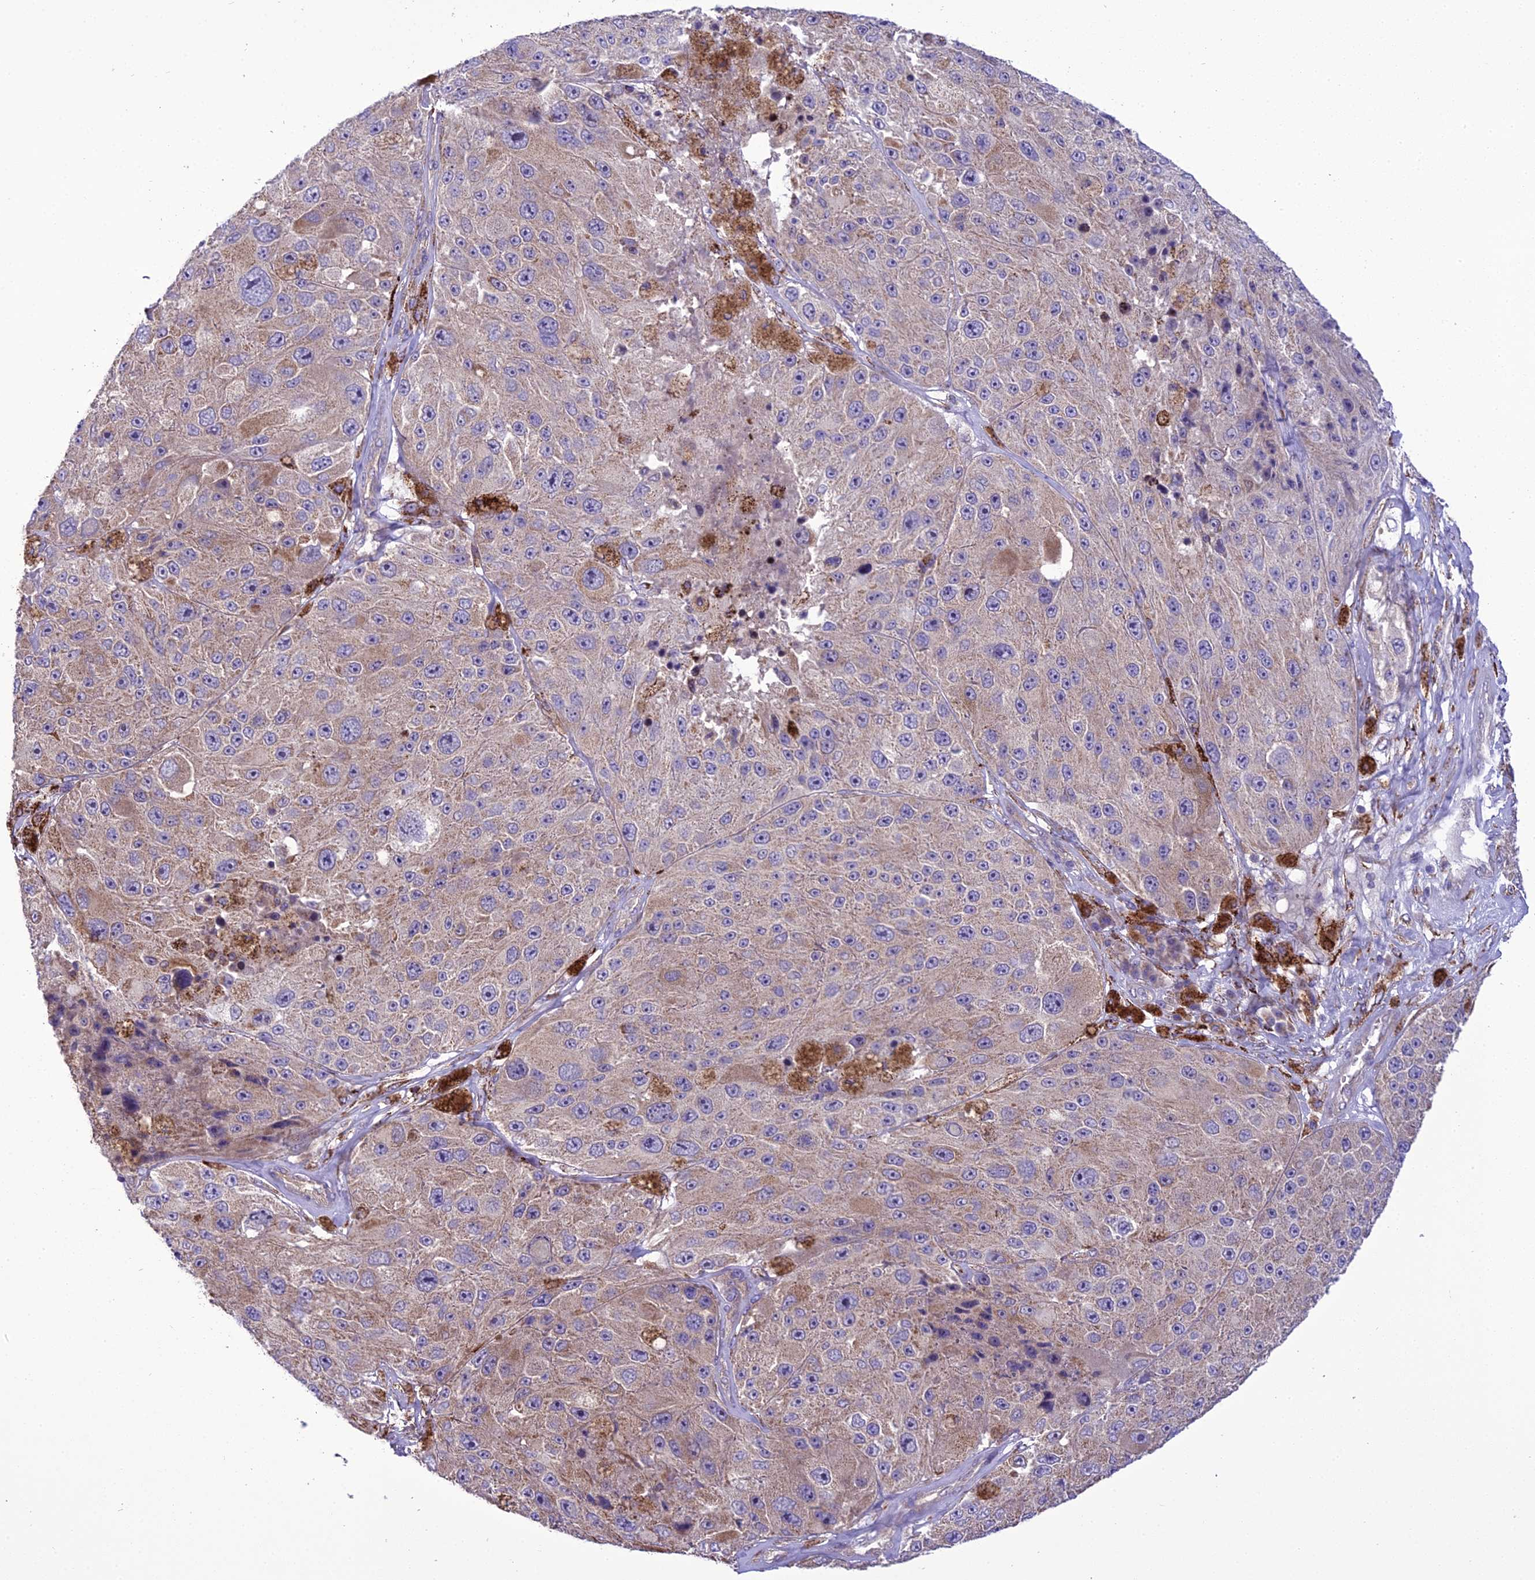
{"staining": {"intensity": "weak", "quantity": ">75%", "location": "cytoplasmic/membranous"}, "tissue": "melanoma", "cell_type": "Tumor cells", "image_type": "cancer", "snomed": [{"axis": "morphology", "description": "Malignant melanoma, Metastatic site"}, {"axis": "topography", "description": "Lymph node"}], "caption": "Malignant melanoma (metastatic site) stained for a protein shows weak cytoplasmic/membranous positivity in tumor cells.", "gene": "TBC1D24", "patient": {"sex": "male", "age": 62}}